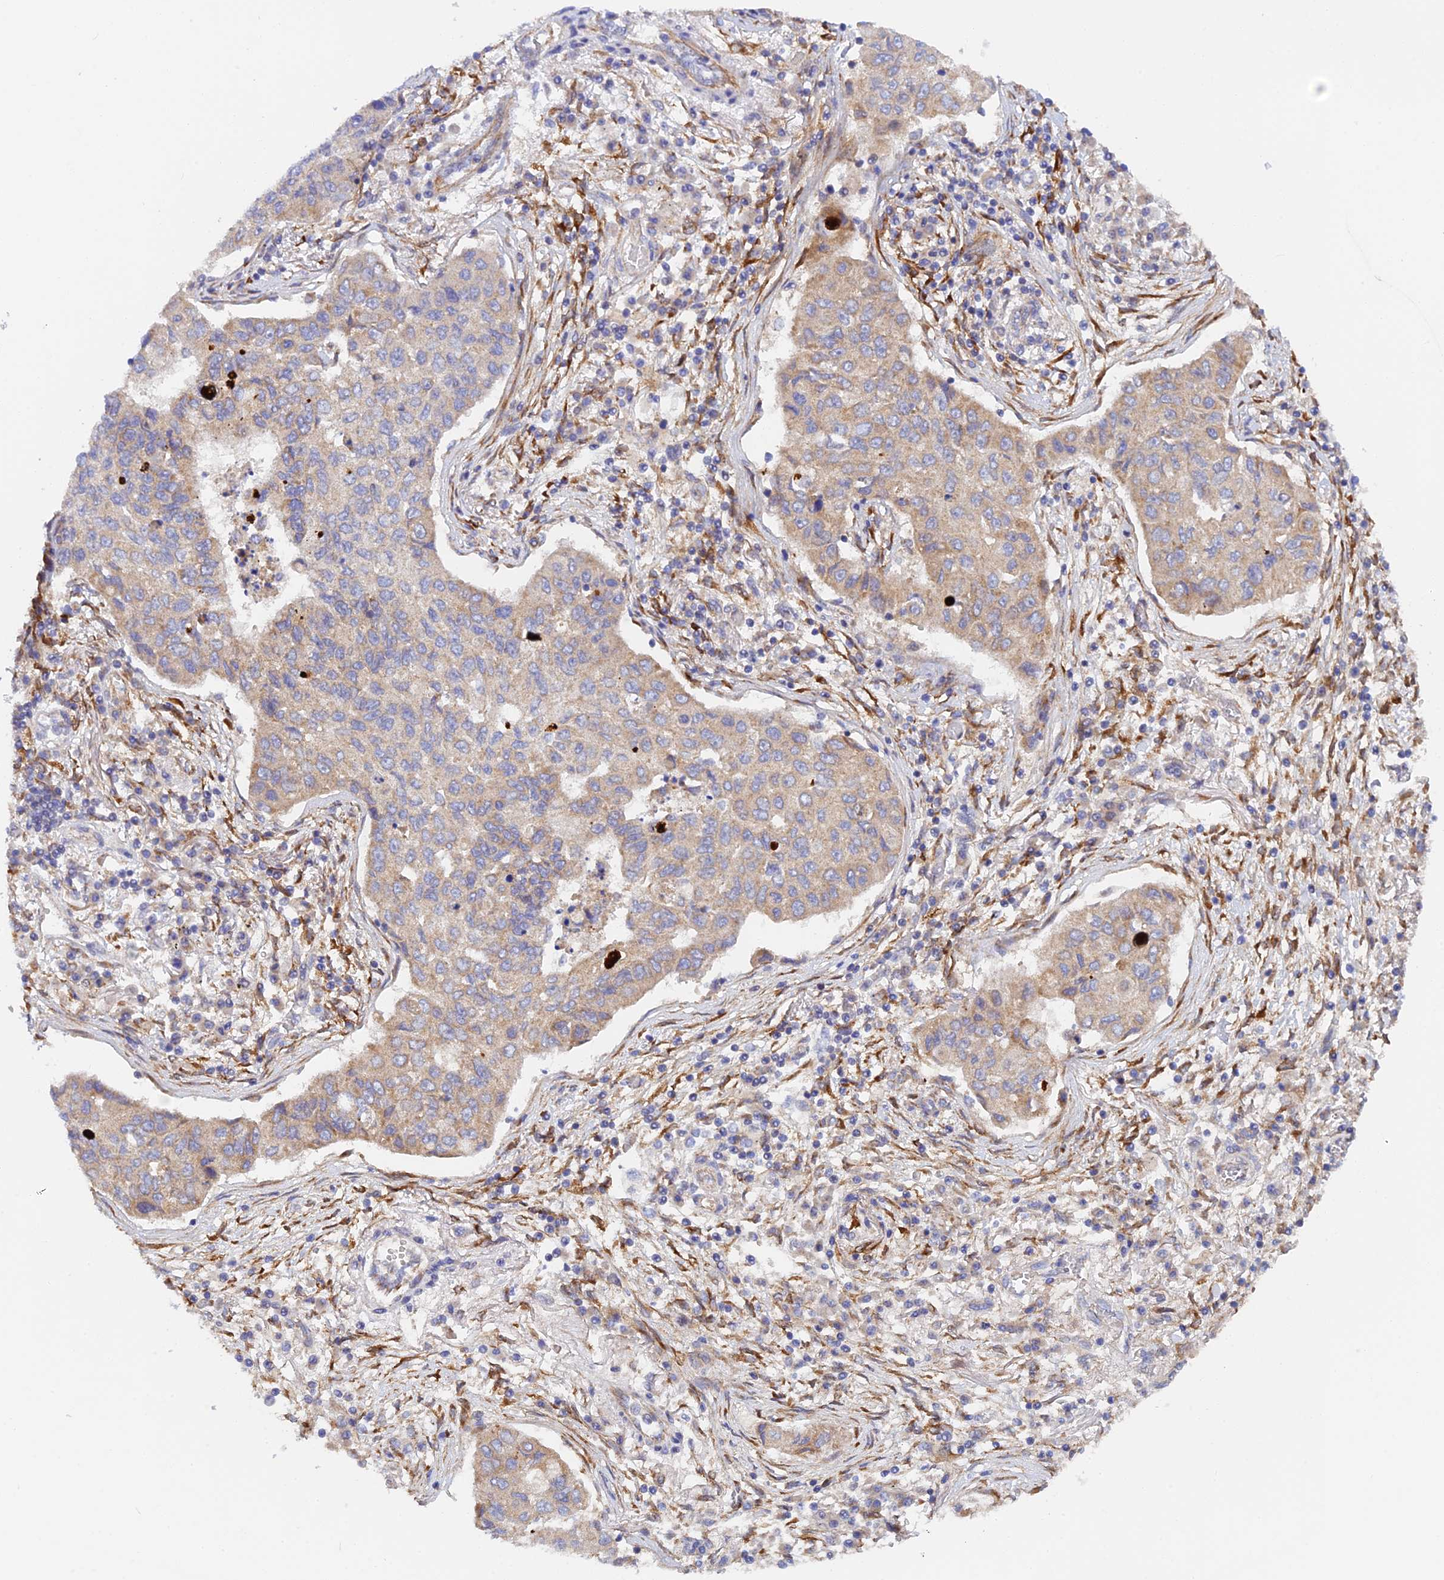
{"staining": {"intensity": "weak", "quantity": ">75%", "location": "cytoplasmic/membranous"}, "tissue": "lung cancer", "cell_type": "Tumor cells", "image_type": "cancer", "snomed": [{"axis": "morphology", "description": "Squamous cell carcinoma, NOS"}, {"axis": "topography", "description": "Lung"}], "caption": "Immunohistochemistry (DAB (3,3'-diaminobenzidine)) staining of human squamous cell carcinoma (lung) exhibits weak cytoplasmic/membranous protein expression in about >75% of tumor cells.", "gene": "RANBP6", "patient": {"sex": "male", "age": 74}}